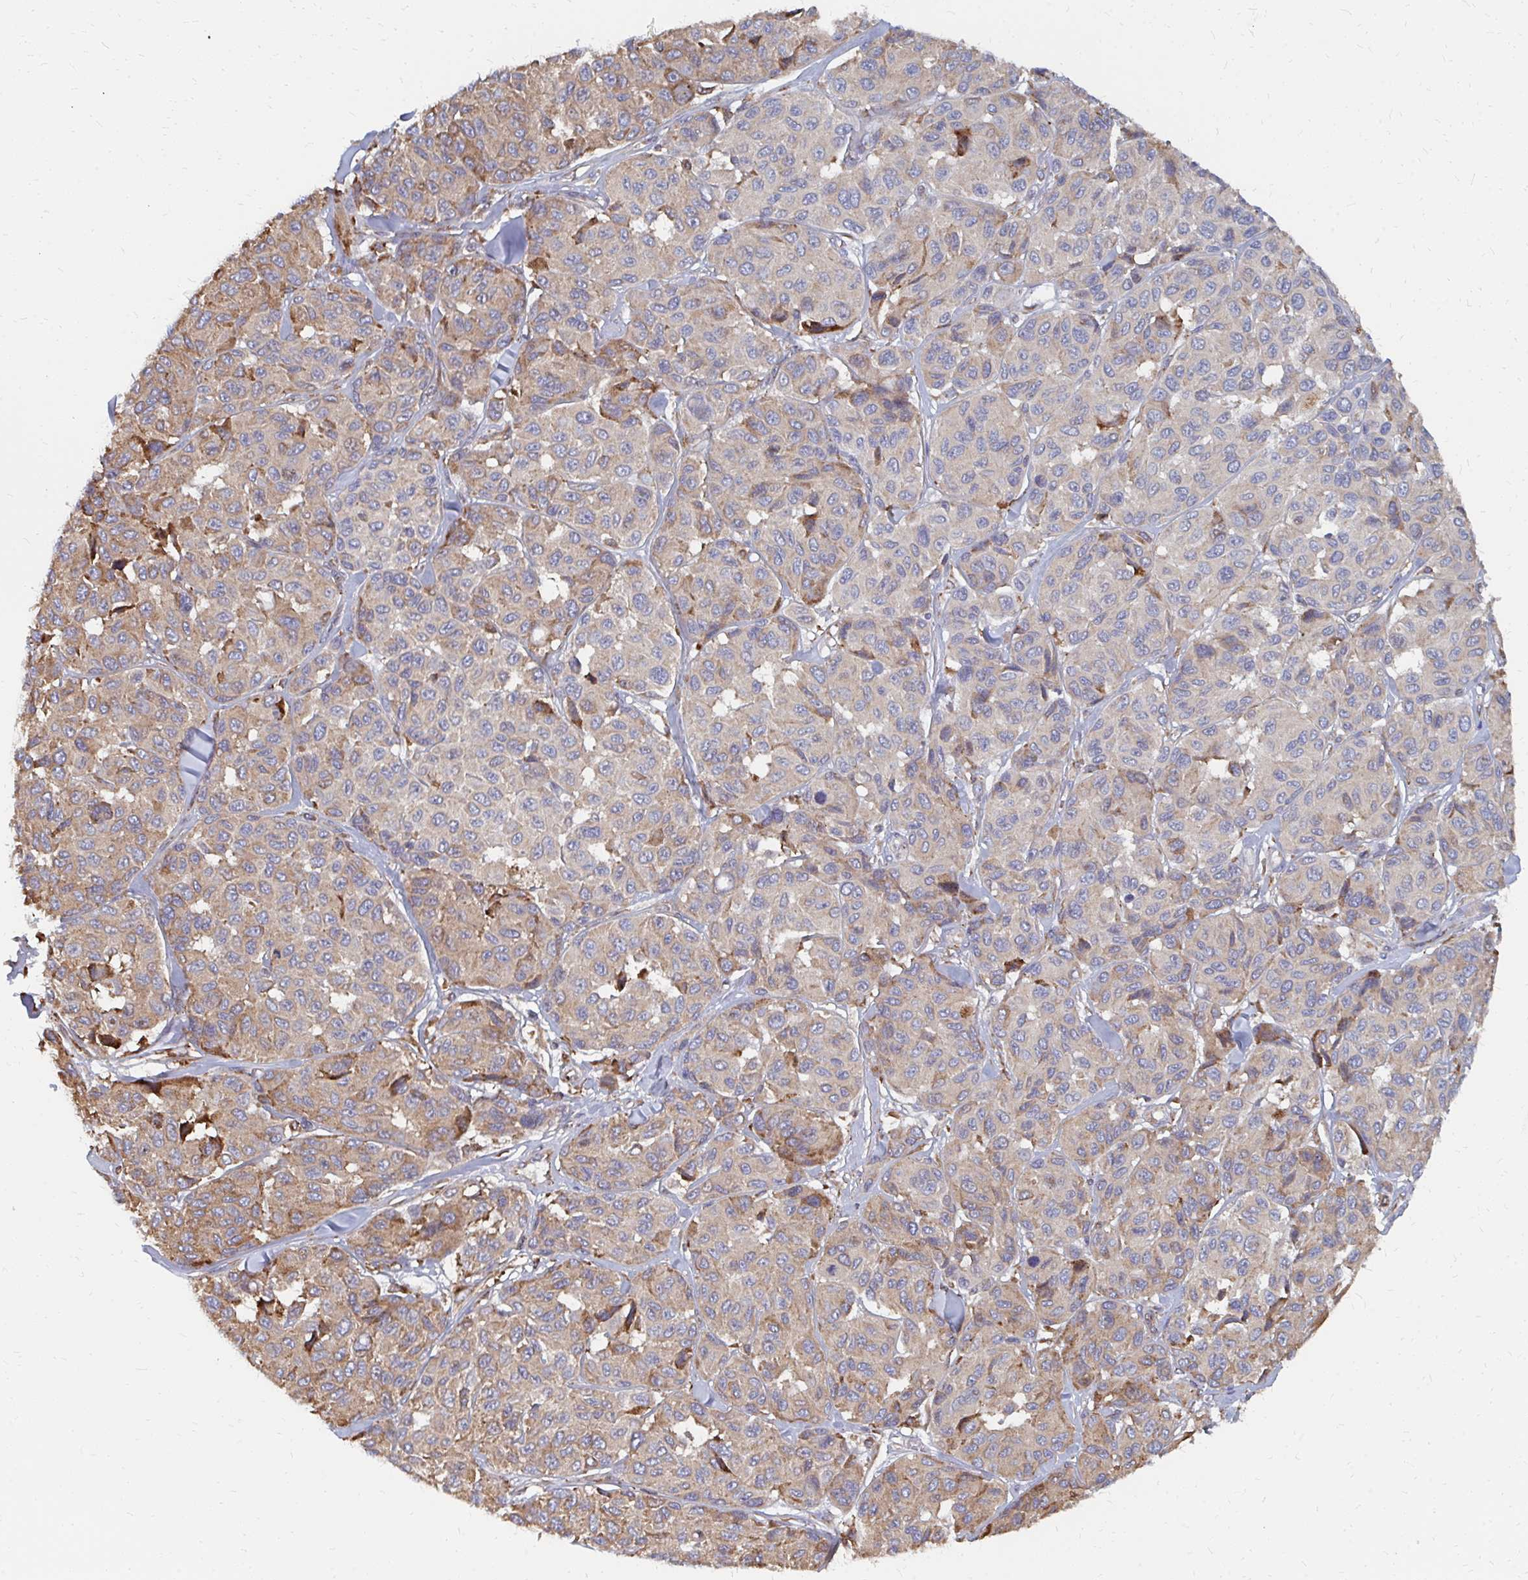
{"staining": {"intensity": "moderate", "quantity": "25%-75%", "location": "cytoplasmic/membranous"}, "tissue": "melanoma", "cell_type": "Tumor cells", "image_type": "cancer", "snomed": [{"axis": "morphology", "description": "Malignant melanoma, NOS"}, {"axis": "topography", "description": "Skin"}], "caption": "Moderate cytoplasmic/membranous expression for a protein is present in about 25%-75% of tumor cells of melanoma using IHC.", "gene": "PPP1R13L", "patient": {"sex": "female", "age": 66}}